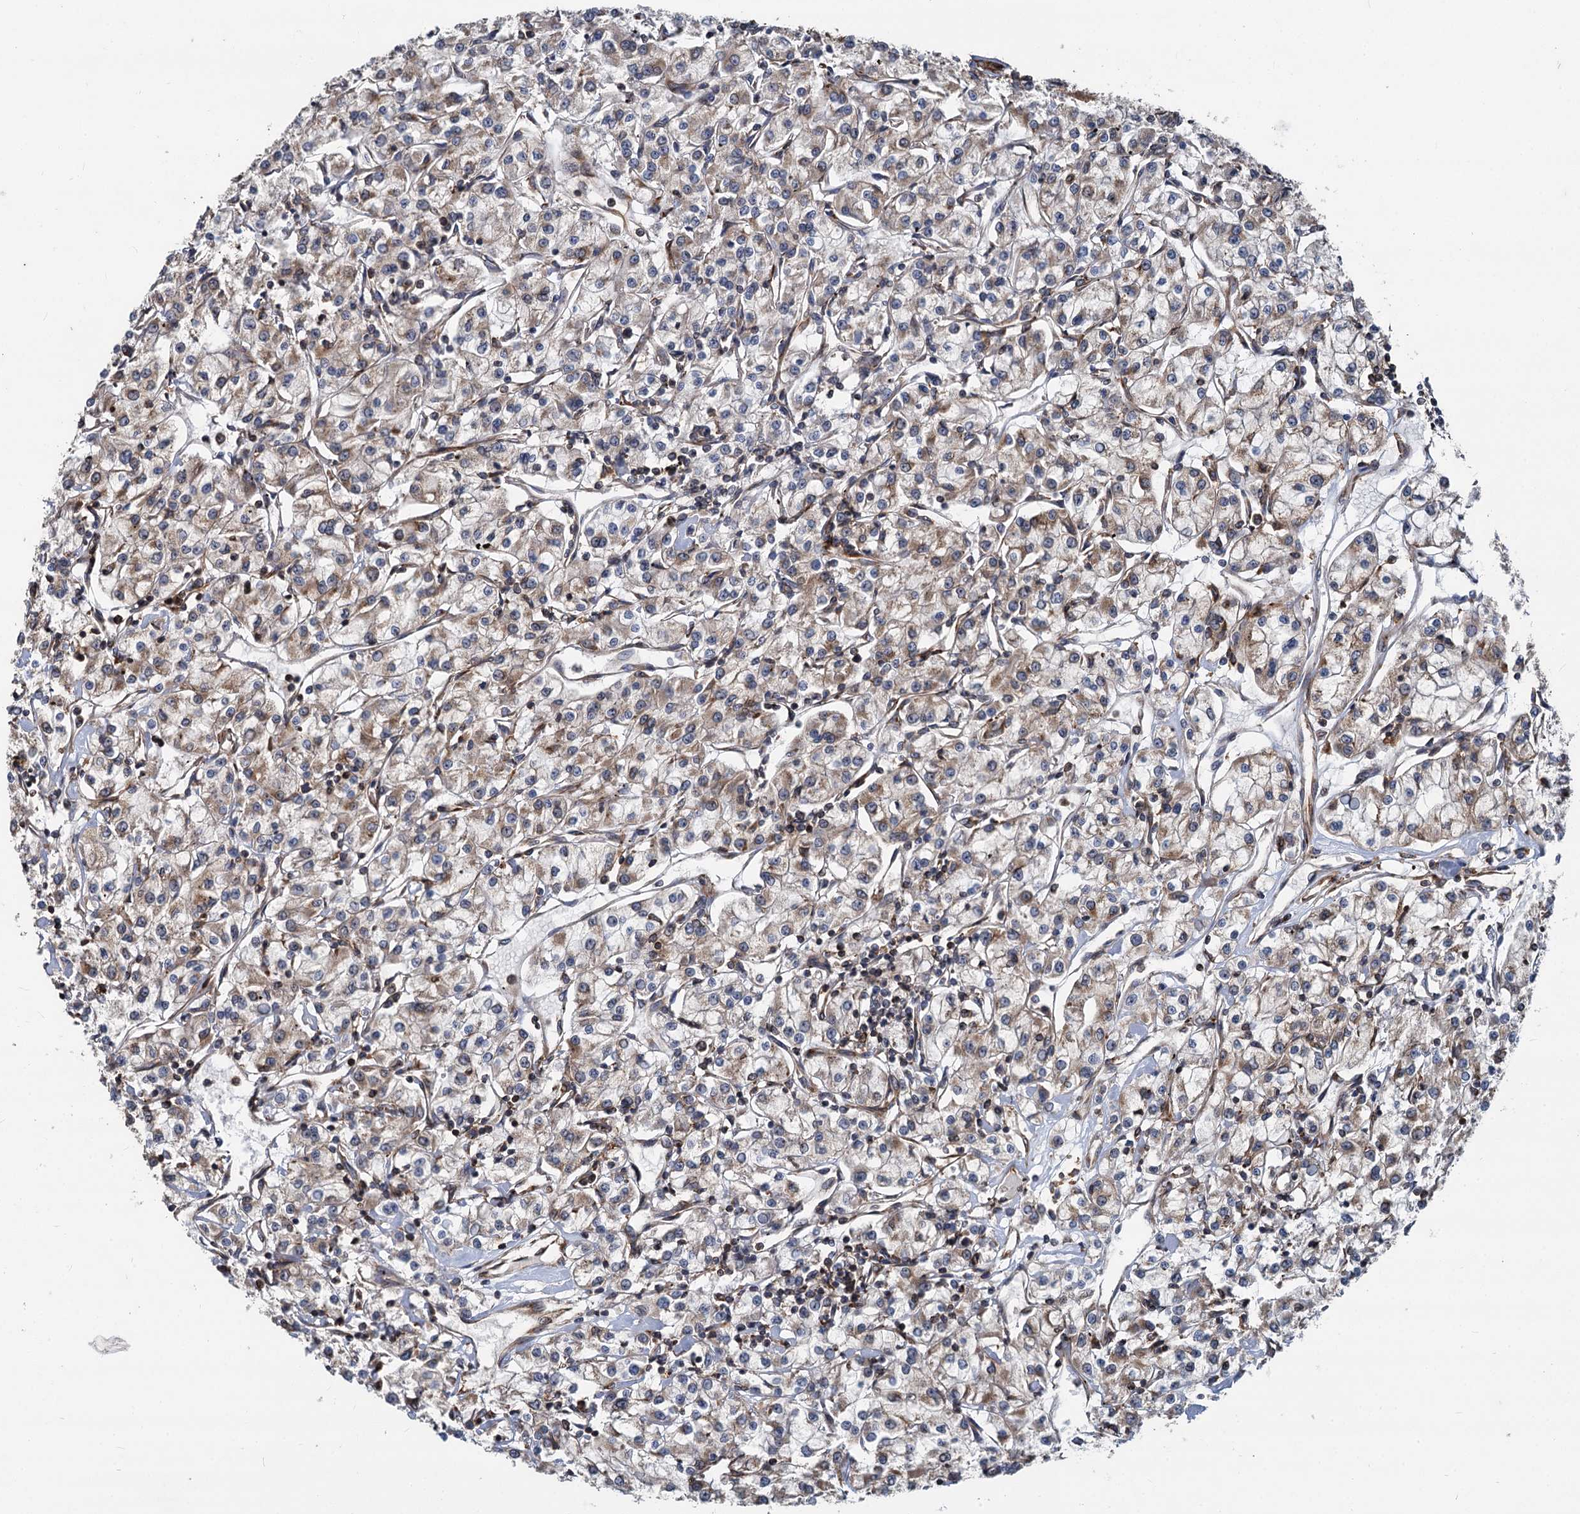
{"staining": {"intensity": "weak", "quantity": "25%-75%", "location": "cytoplasmic/membranous"}, "tissue": "renal cancer", "cell_type": "Tumor cells", "image_type": "cancer", "snomed": [{"axis": "morphology", "description": "Adenocarcinoma, NOS"}, {"axis": "topography", "description": "Kidney"}], "caption": "Renal cancer stained for a protein demonstrates weak cytoplasmic/membranous positivity in tumor cells.", "gene": "STIM1", "patient": {"sex": "female", "age": 59}}